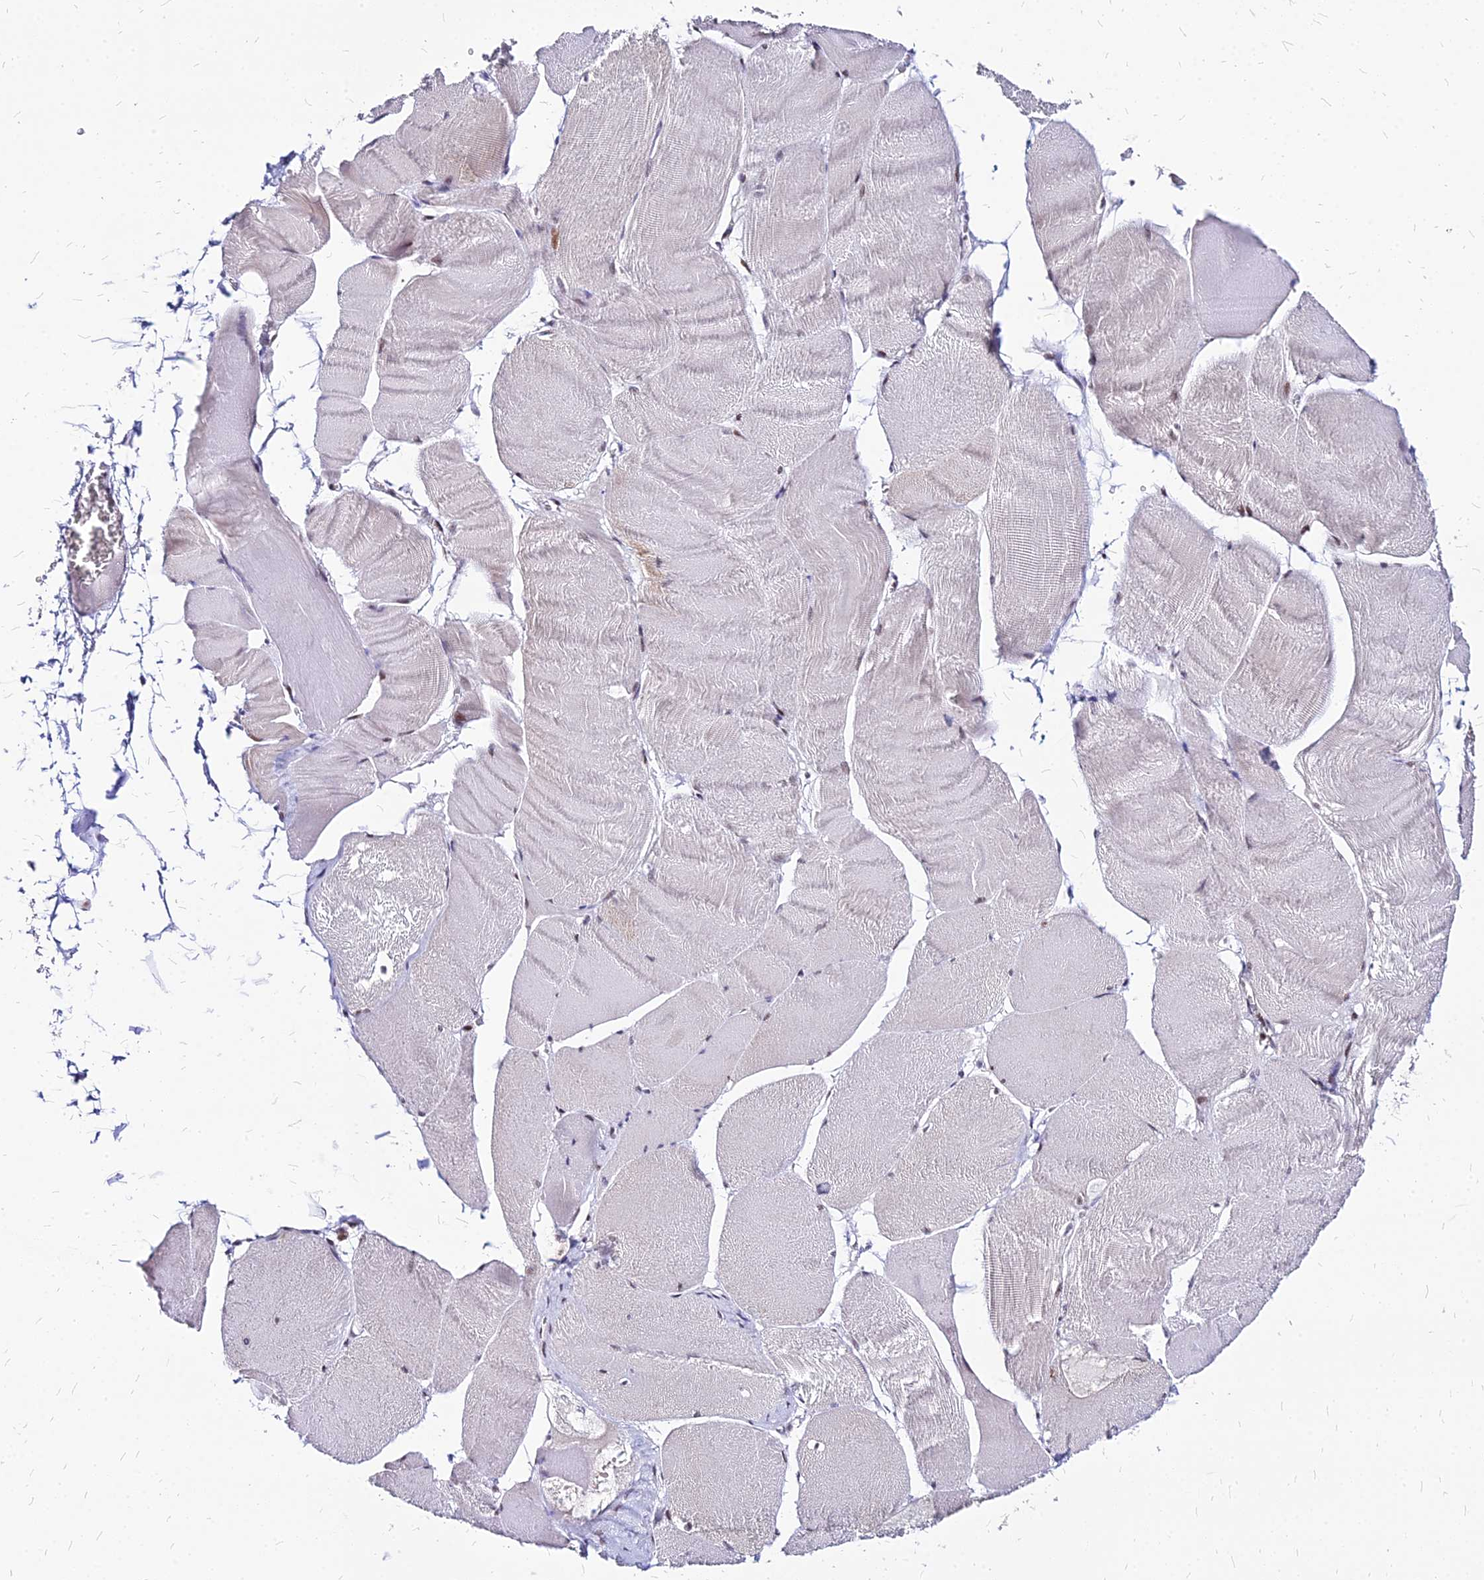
{"staining": {"intensity": "moderate", "quantity": "<25%", "location": "nuclear"}, "tissue": "skeletal muscle", "cell_type": "Myocytes", "image_type": "normal", "snomed": [{"axis": "morphology", "description": "Normal tissue, NOS"}, {"axis": "morphology", "description": "Basal cell carcinoma"}, {"axis": "topography", "description": "Skeletal muscle"}], "caption": "Moderate nuclear protein positivity is appreciated in about <25% of myocytes in skeletal muscle. Immunohistochemistry stains the protein in brown and the nuclei are stained blue.", "gene": "FDX2", "patient": {"sex": "female", "age": 64}}